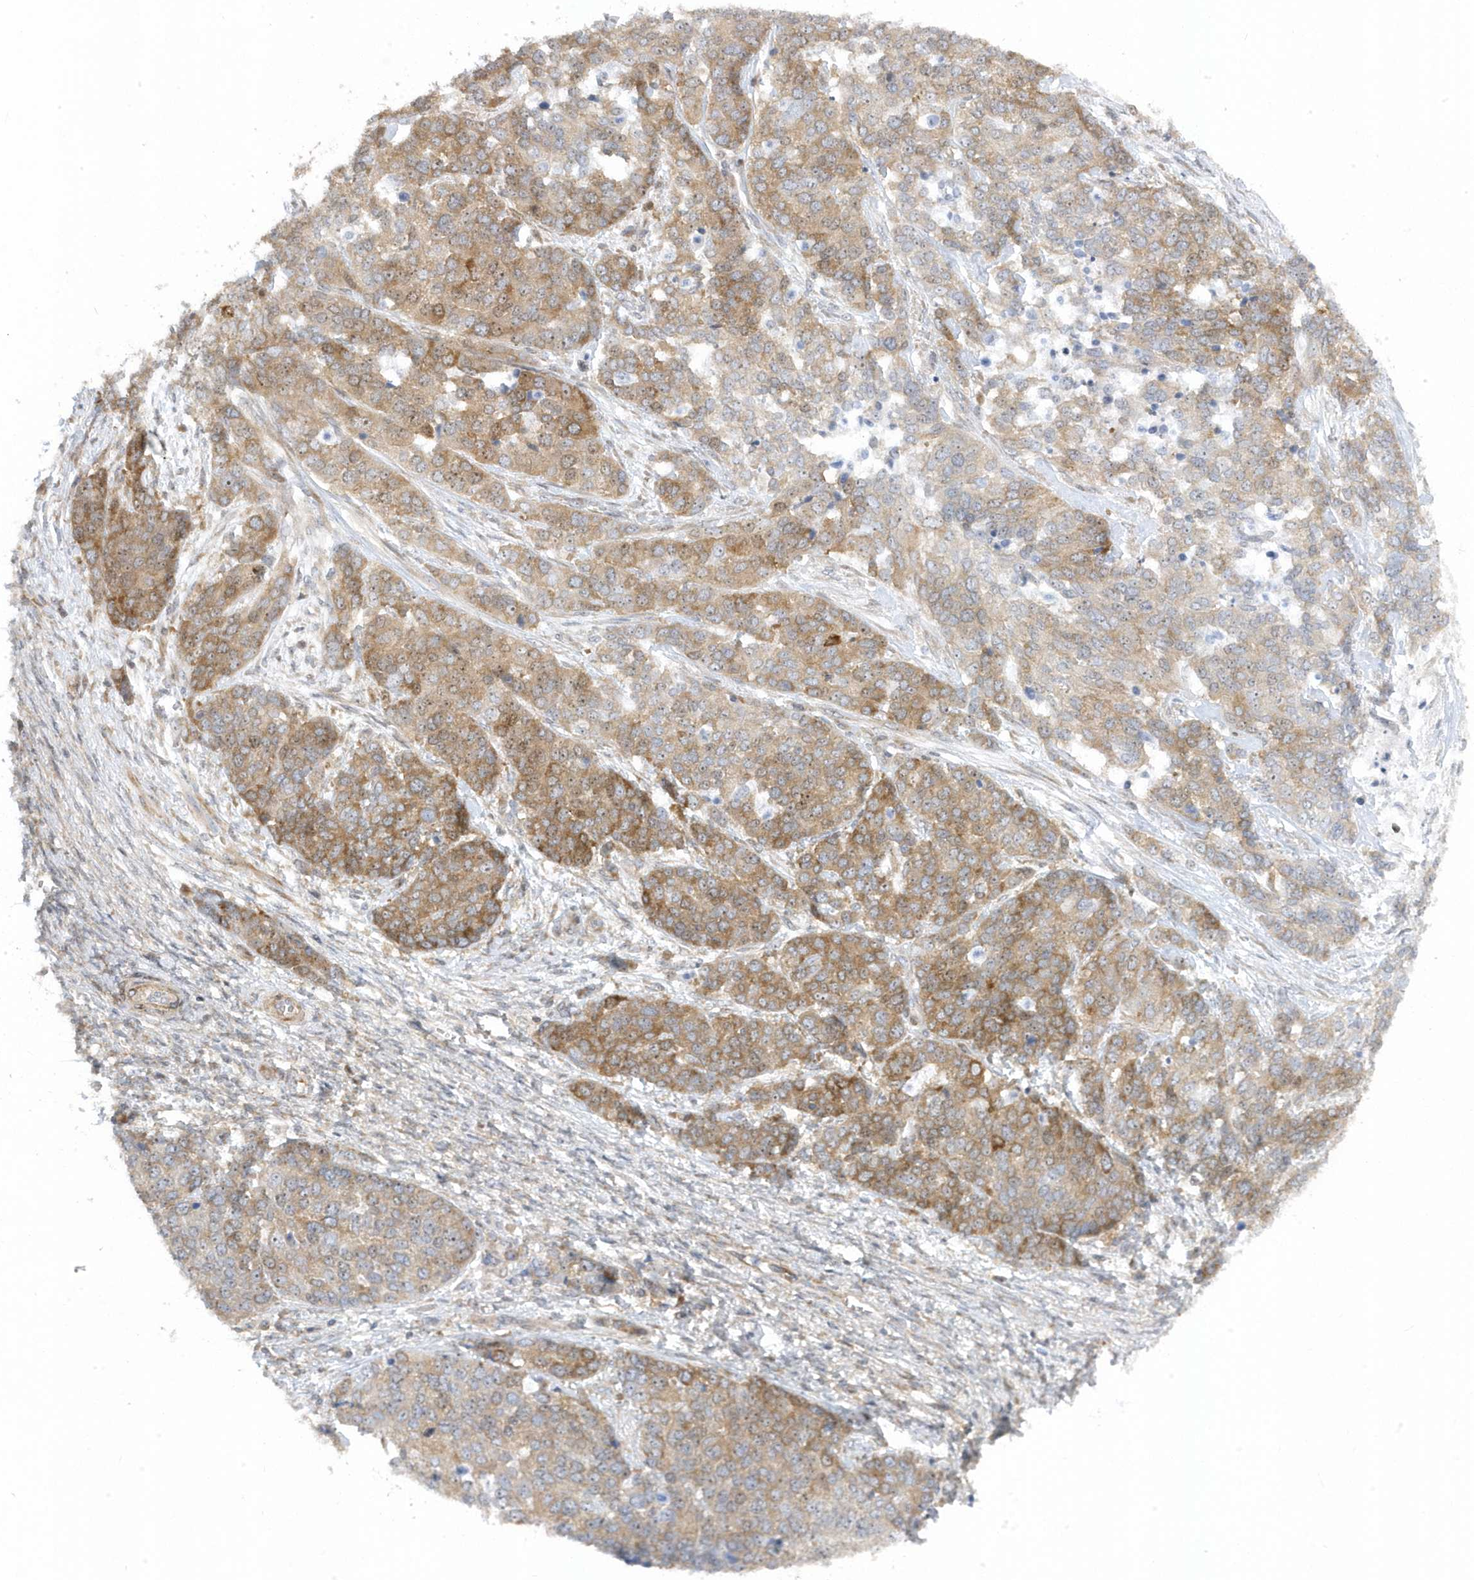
{"staining": {"intensity": "moderate", "quantity": ">75%", "location": "cytoplasmic/membranous"}, "tissue": "ovarian cancer", "cell_type": "Tumor cells", "image_type": "cancer", "snomed": [{"axis": "morphology", "description": "Cystadenocarcinoma, serous, NOS"}, {"axis": "topography", "description": "Ovary"}], "caption": "A histopathology image showing moderate cytoplasmic/membranous staining in approximately >75% of tumor cells in ovarian cancer, as visualized by brown immunohistochemical staining.", "gene": "MAP7D3", "patient": {"sex": "female", "age": 44}}